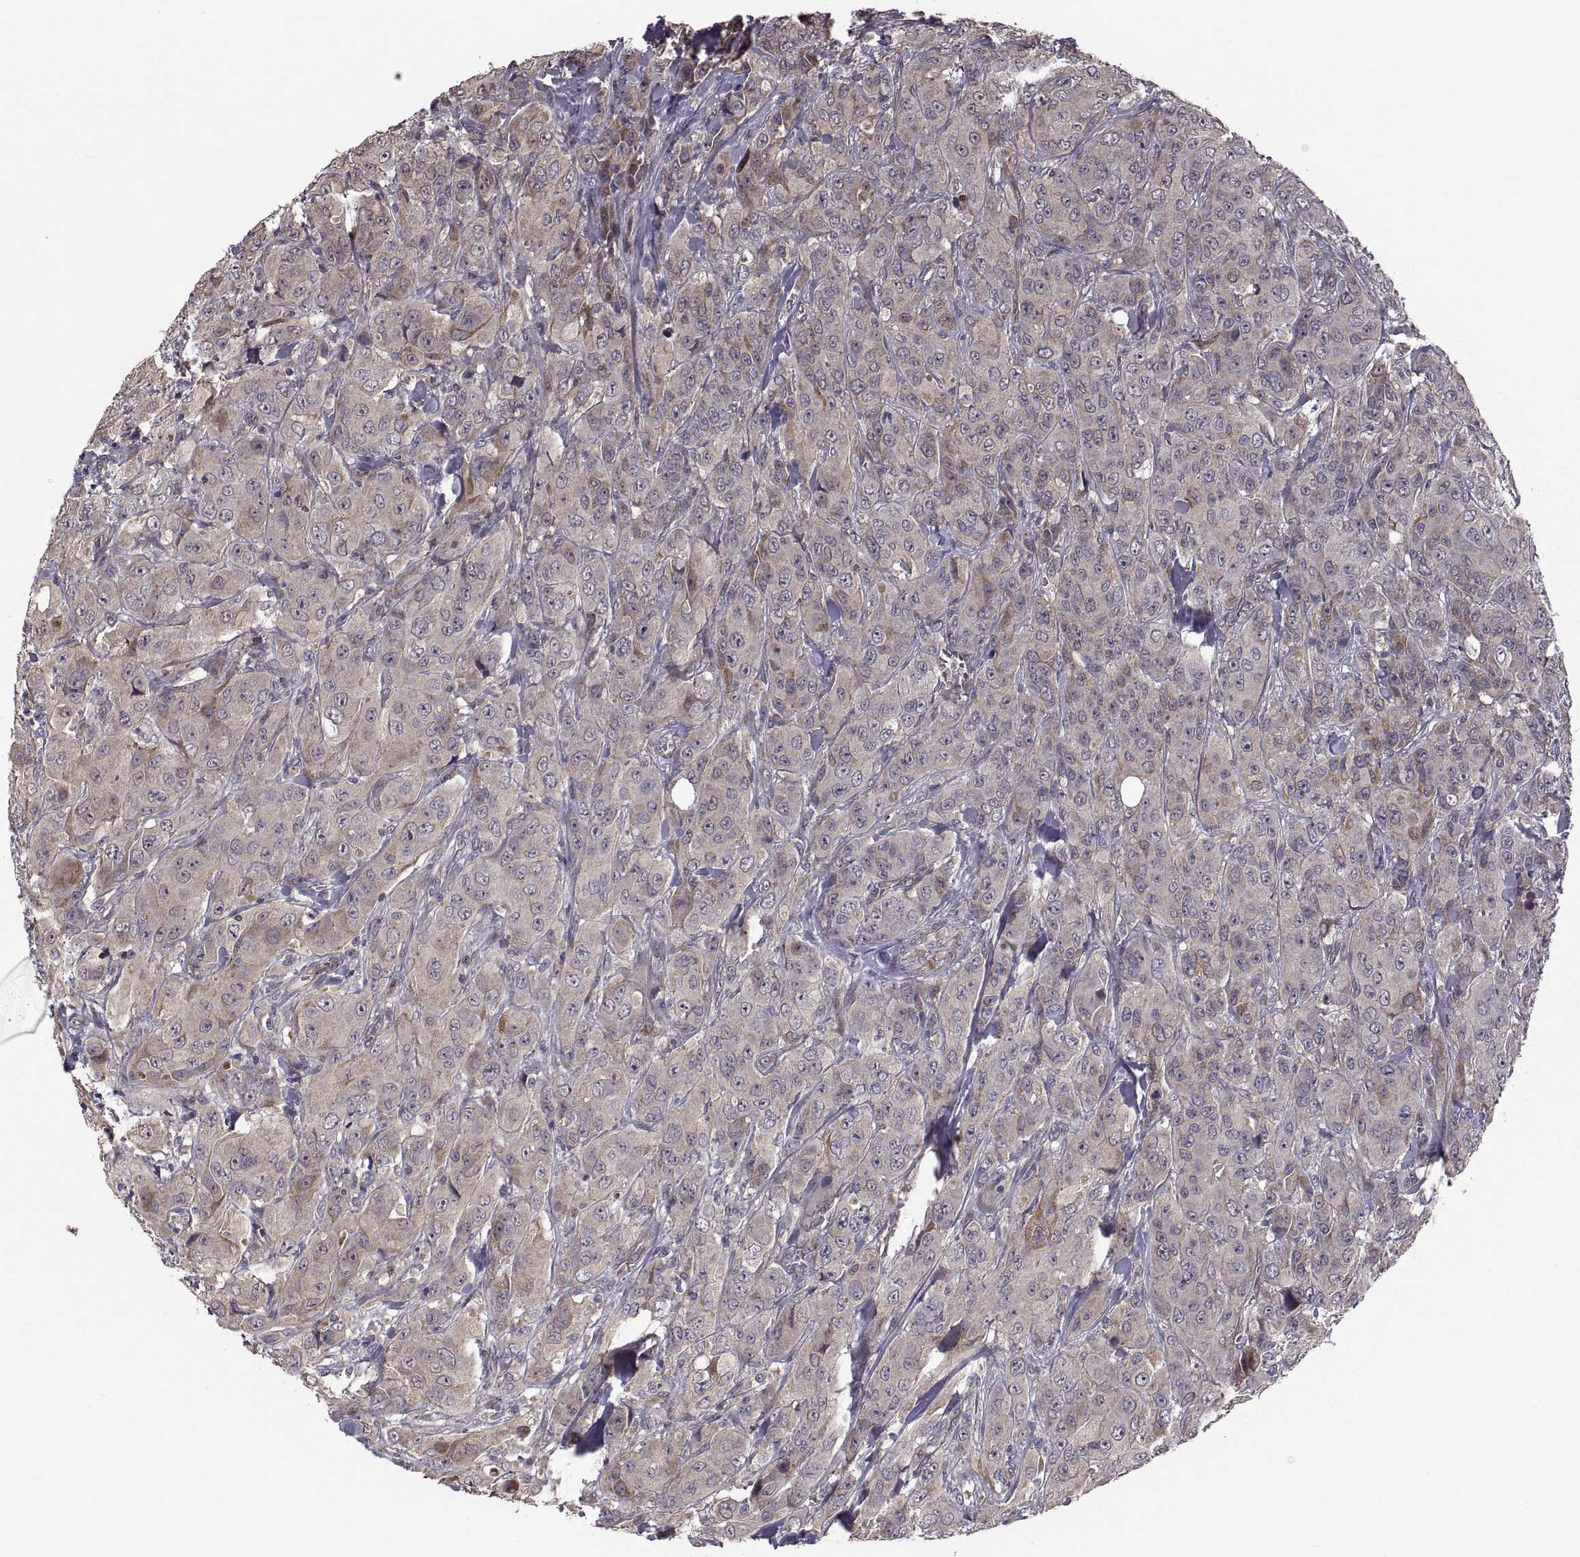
{"staining": {"intensity": "weak", "quantity": "25%-75%", "location": "cytoplasmic/membranous"}, "tissue": "breast cancer", "cell_type": "Tumor cells", "image_type": "cancer", "snomed": [{"axis": "morphology", "description": "Duct carcinoma"}, {"axis": "topography", "description": "Breast"}], "caption": "Human breast cancer stained for a protein (brown) displays weak cytoplasmic/membranous positive expression in approximately 25%-75% of tumor cells.", "gene": "PMM2", "patient": {"sex": "female", "age": 43}}